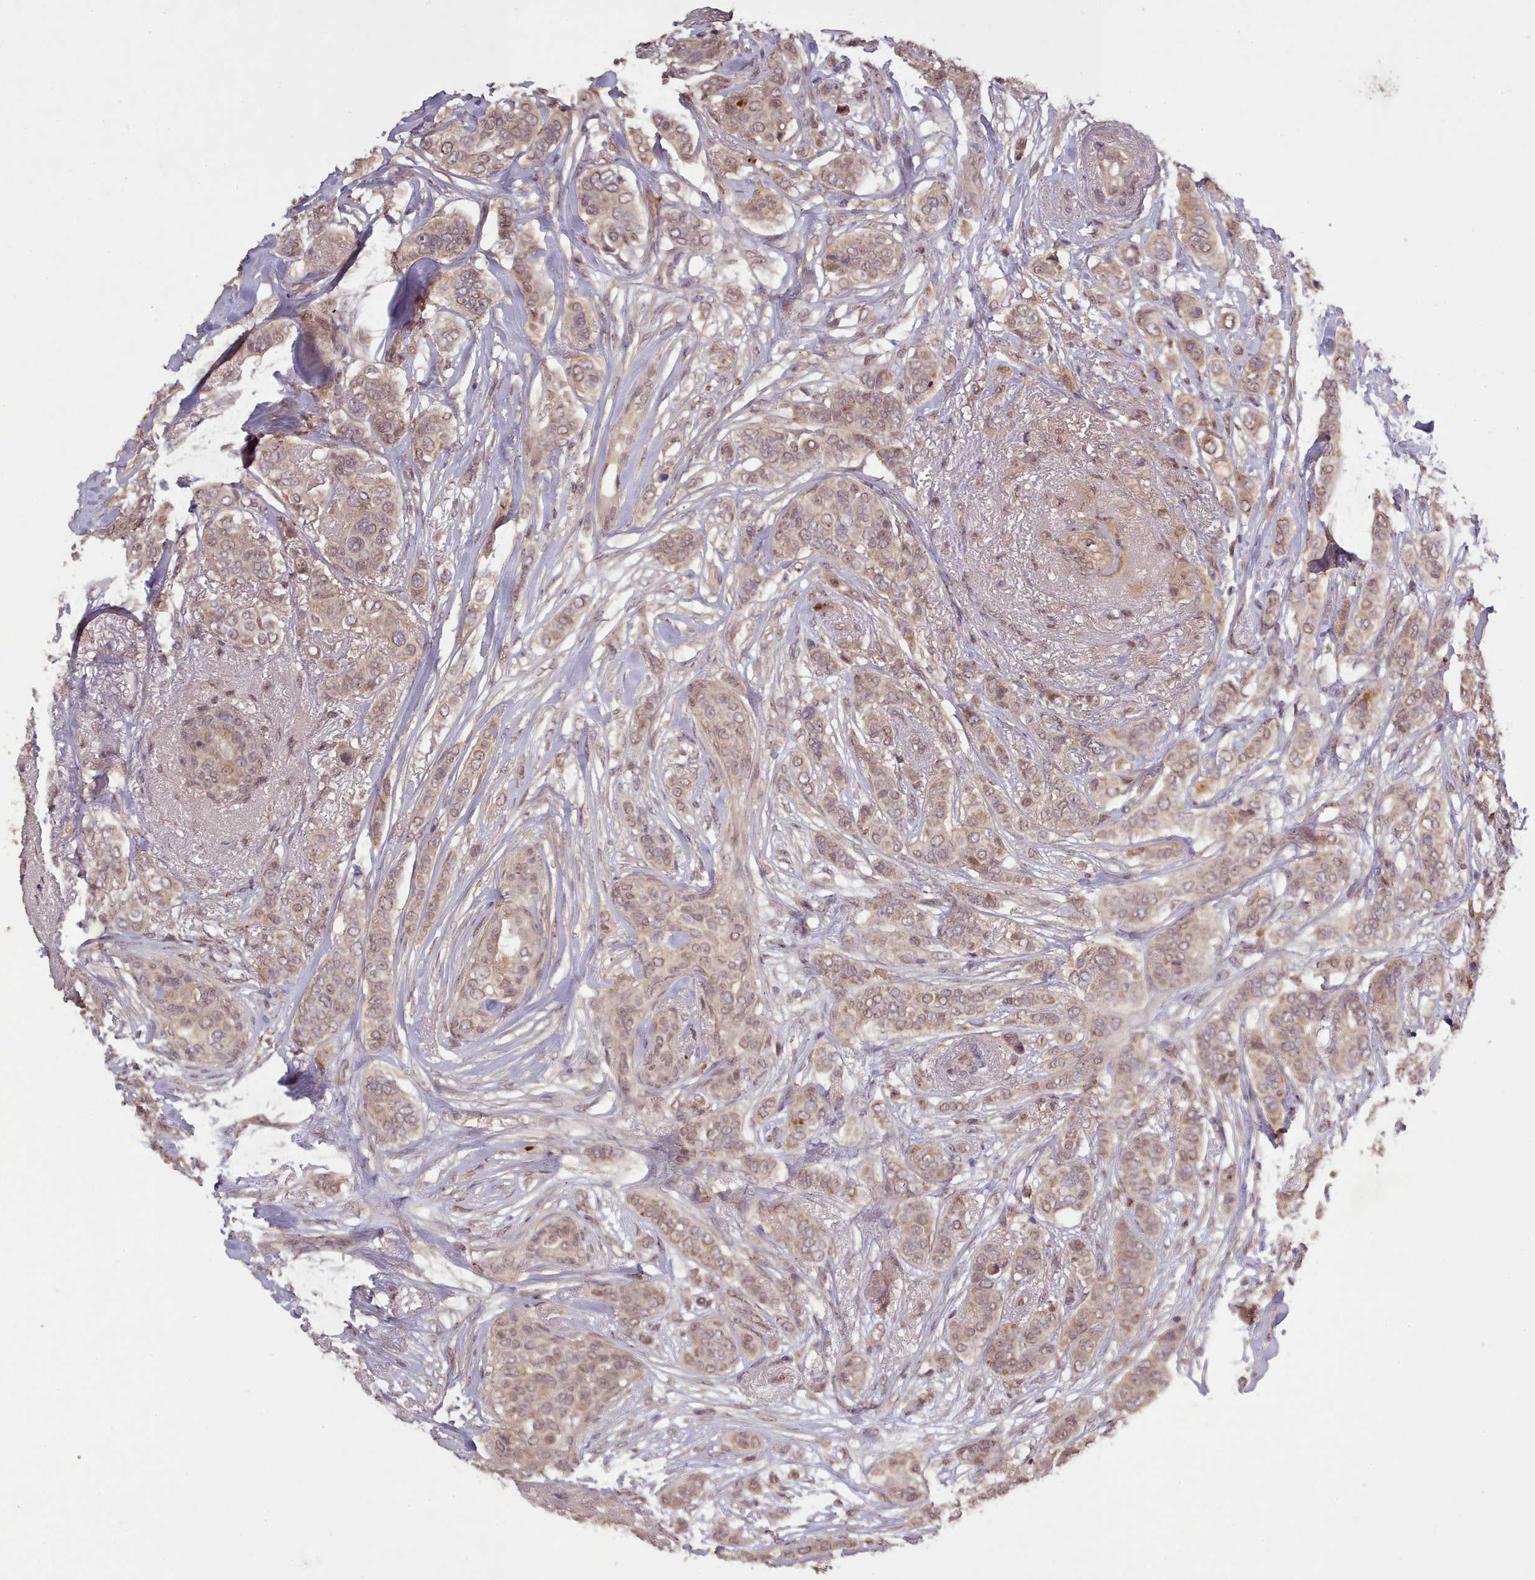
{"staining": {"intensity": "weak", "quantity": ">75%", "location": "cytoplasmic/membranous,nuclear"}, "tissue": "breast cancer", "cell_type": "Tumor cells", "image_type": "cancer", "snomed": [{"axis": "morphology", "description": "Lobular carcinoma"}, {"axis": "topography", "description": "Breast"}], "caption": "Weak cytoplasmic/membranous and nuclear expression is seen in about >75% of tumor cells in lobular carcinoma (breast).", "gene": "CDC6", "patient": {"sex": "female", "age": 51}}